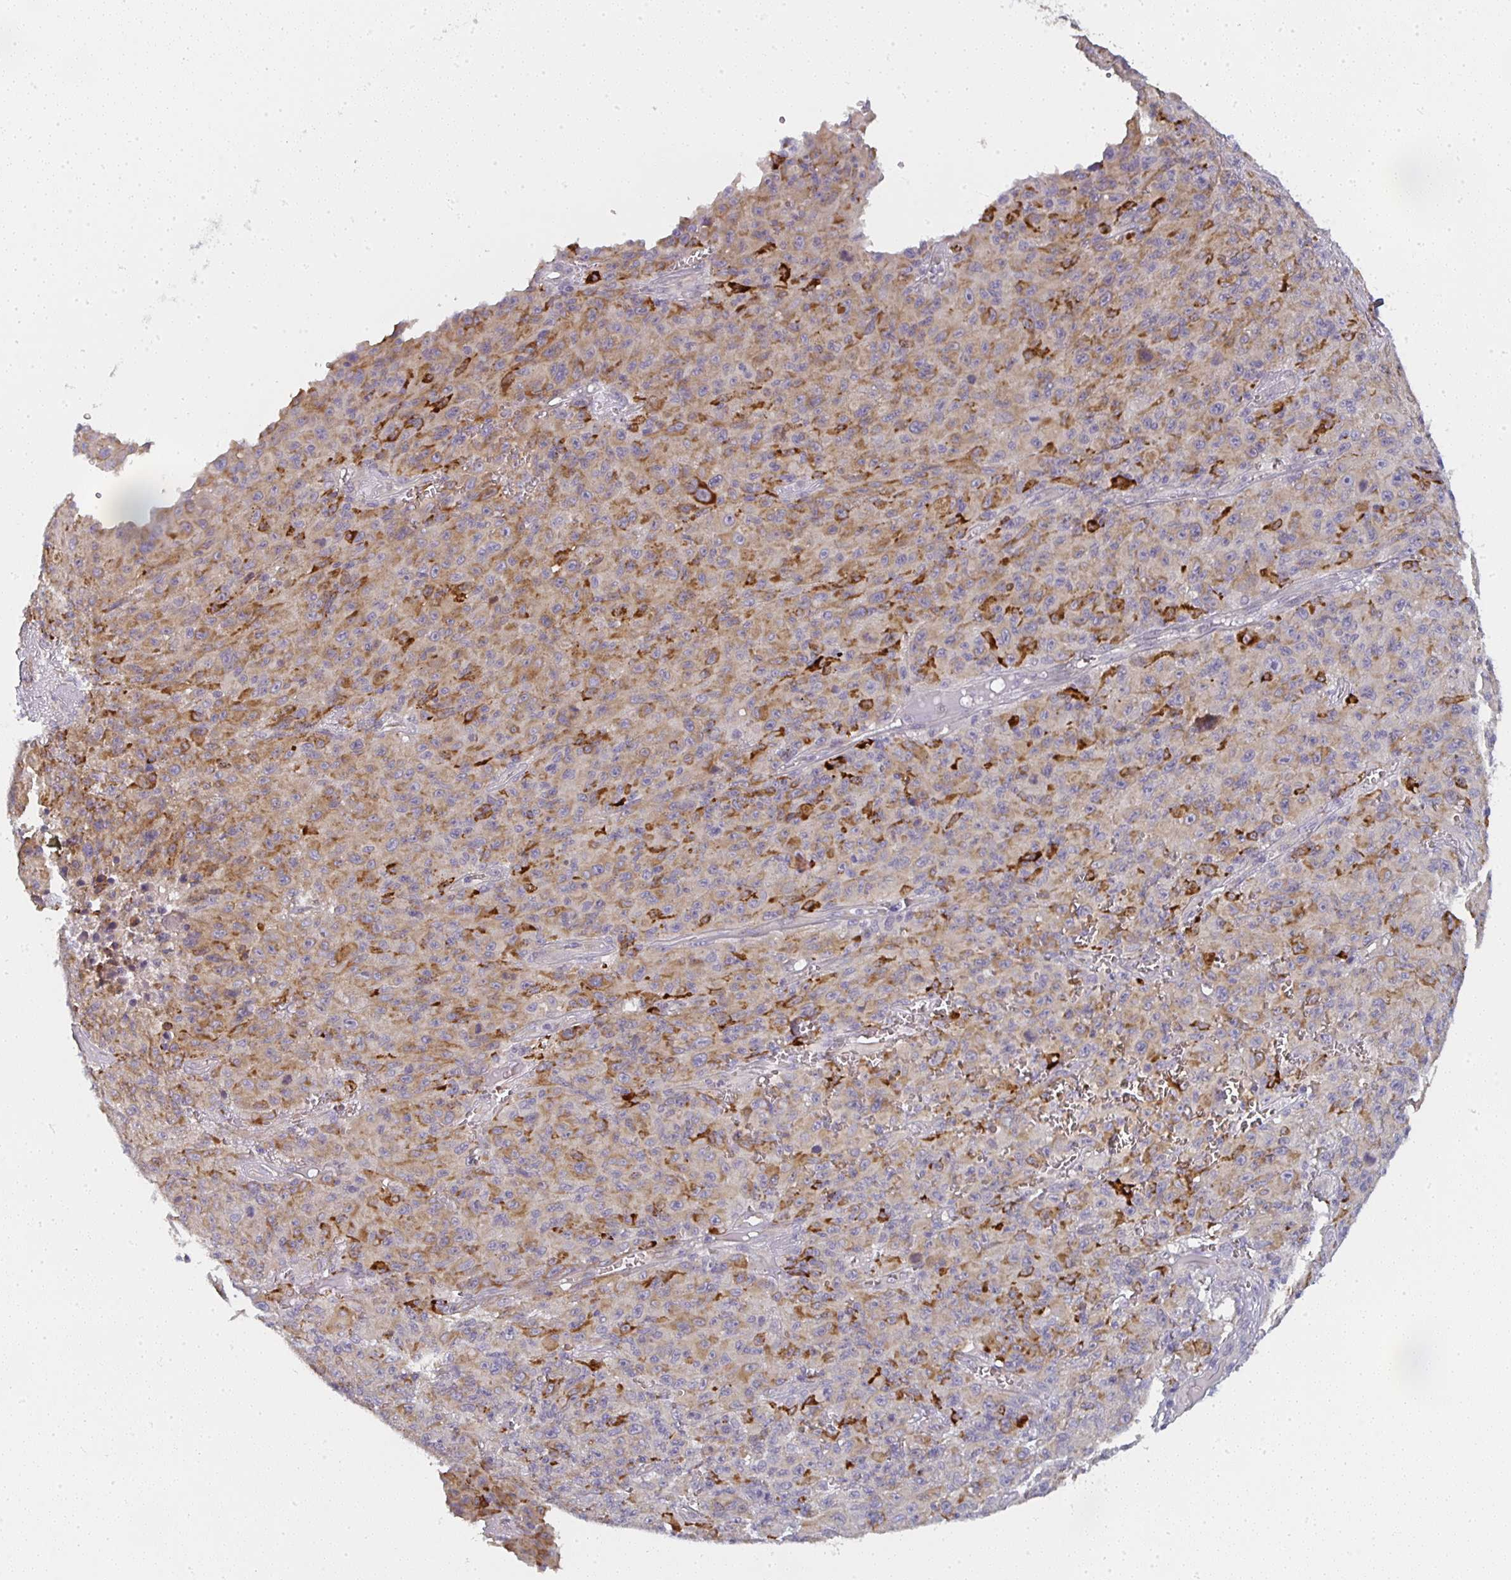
{"staining": {"intensity": "moderate", "quantity": ">75%", "location": "cytoplasmic/membranous"}, "tissue": "melanoma", "cell_type": "Tumor cells", "image_type": "cancer", "snomed": [{"axis": "morphology", "description": "Malignant melanoma, NOS"}, {"axis": "topography", "description": "Skin"}], "caption": "Moderate cytoplasmic/membranous protein positivity is seen in about >75% of tumor cells in malignant melanoma.", "gene": "CTHRC1", "patient": {"sex": "male", "age": 46}}